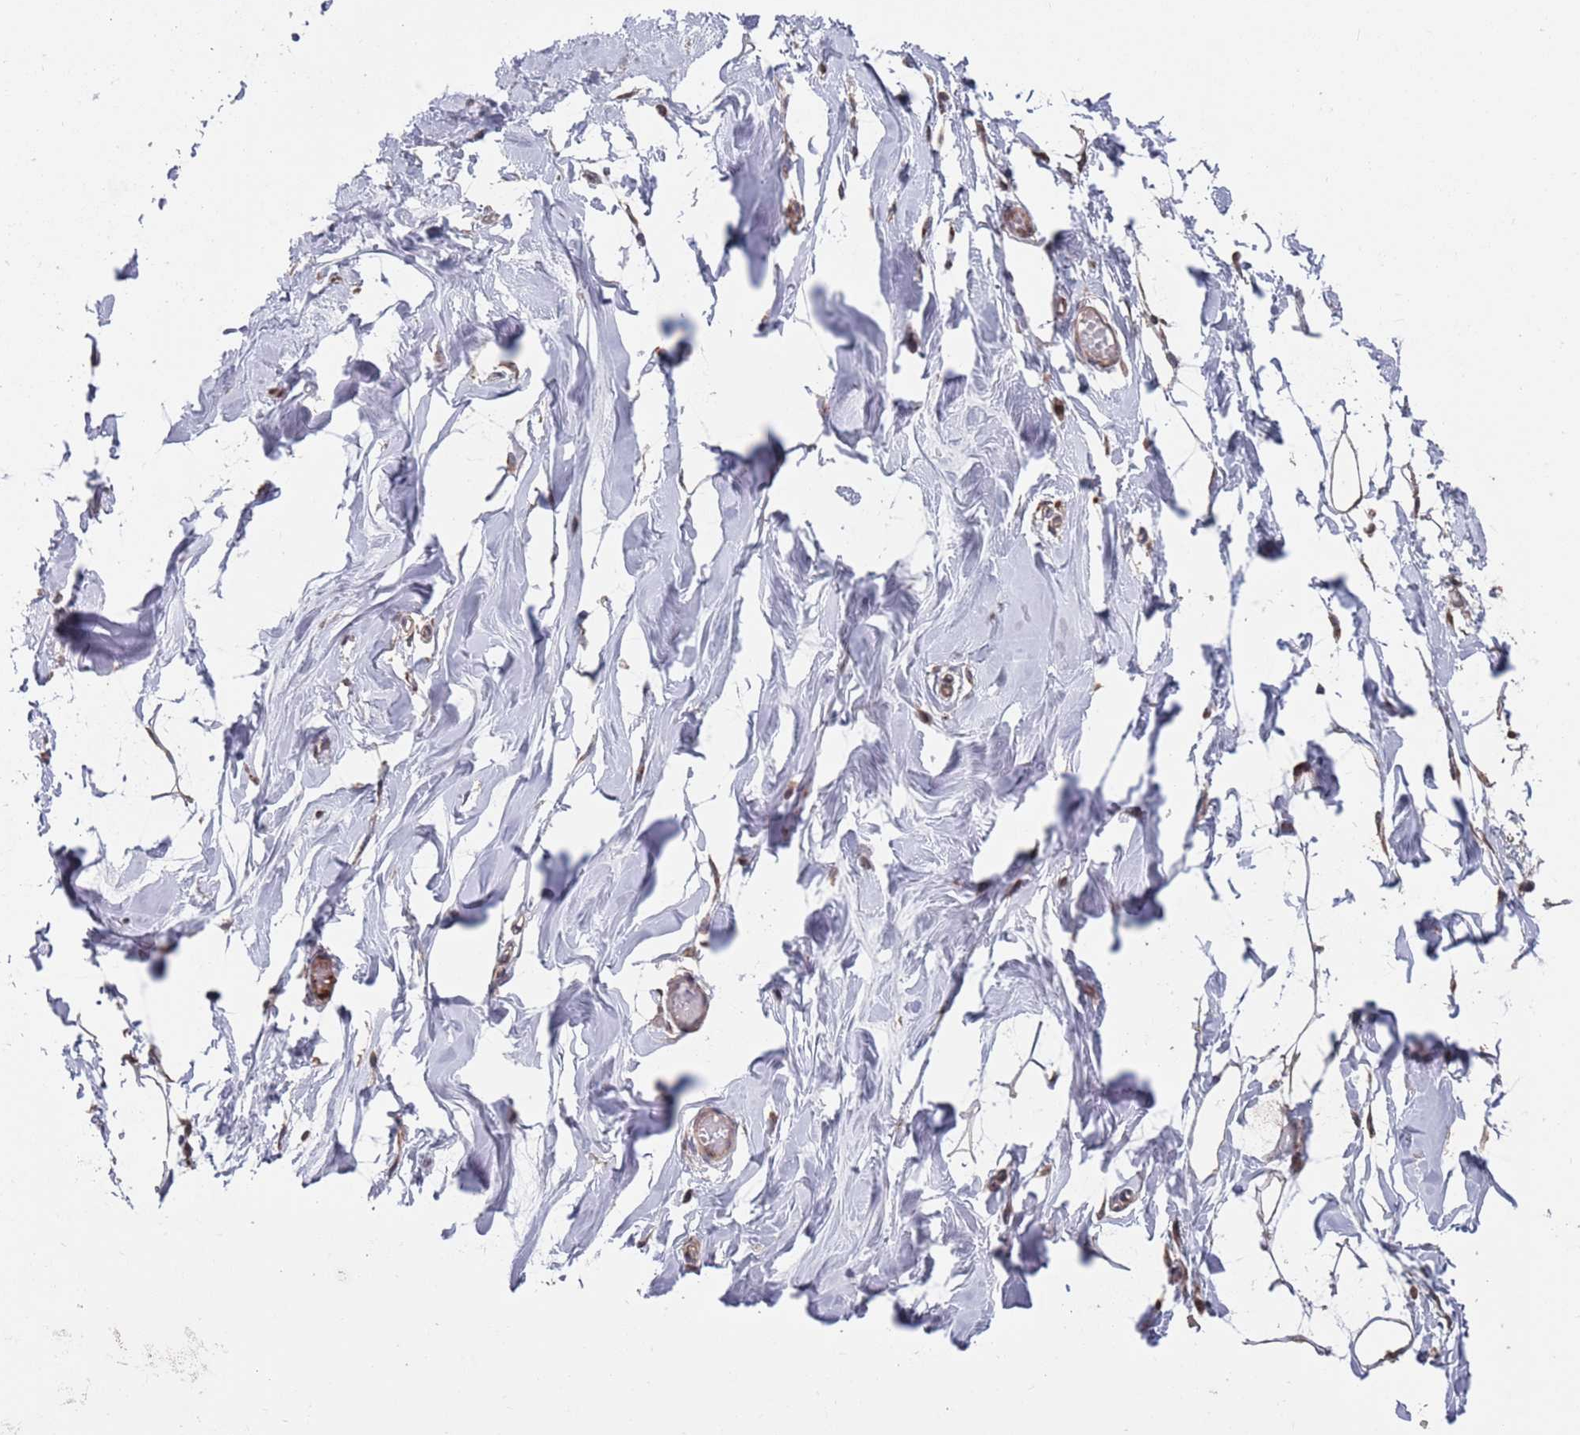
{"staining": {"intensity": "moderate", "quantity": "<25%", "location": "cytoplasmic/membranous"}, "tissue": "breast", "cell_type": "Adipocytes", "image_type": "normal", "snomed": [{"axis": "morphology", "description": "Normal tissue, NOS"}, {"axis": "topography", "description": "Breast"}], "caption": "Immunohistochemical staining of normal human breast demonstrates low levels of moderate cytoplasmic/membranous positivity in approximately <25% of adipocytes. The staining was performed using DAB, with brown indicating positive protein expression. Nuclei are stained blue with hematoxylin.", "gene": "UNC45A", "patient": {"sex": "female", "age": 27}}